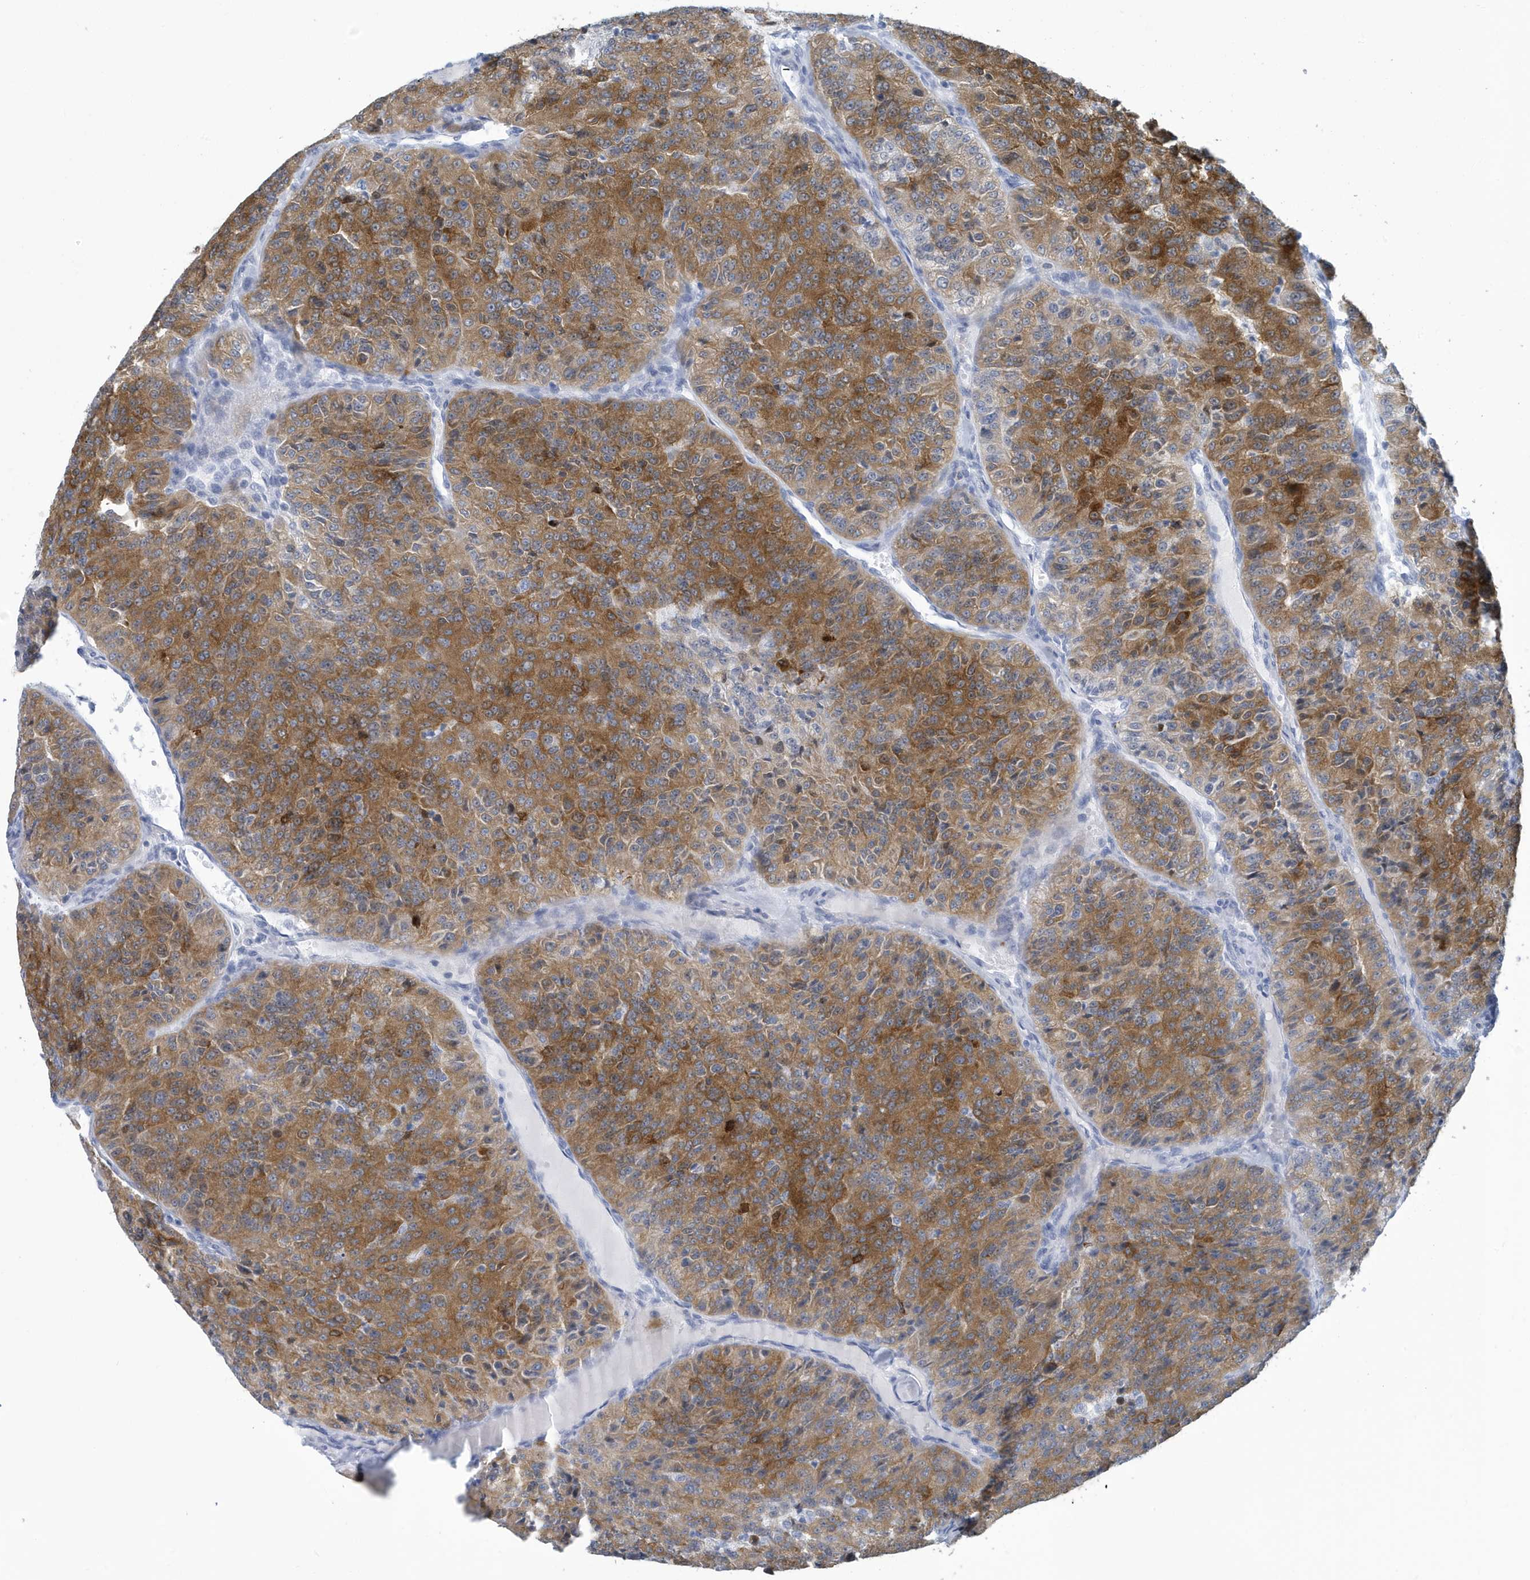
{"staining": {"intensity": "moderate", "quantity": ">75%", "location": "cytoplasmic/membranous"}, "tissue": "renal cancer", "cell_type": "Tumor cells", "image_type": "cancer", "snomed": [{"axis": "morphology", "description": "Adenocarcinoma, NOS"}, {"axis": "topography", "description": "Kidney"}], "caption": "Moderate cytoplasmic/membranous expression is seen in about >75% of tumor cells in renal cancer.", "gene": "VTA1", "patient": {"sex": "female", "age": 63}}